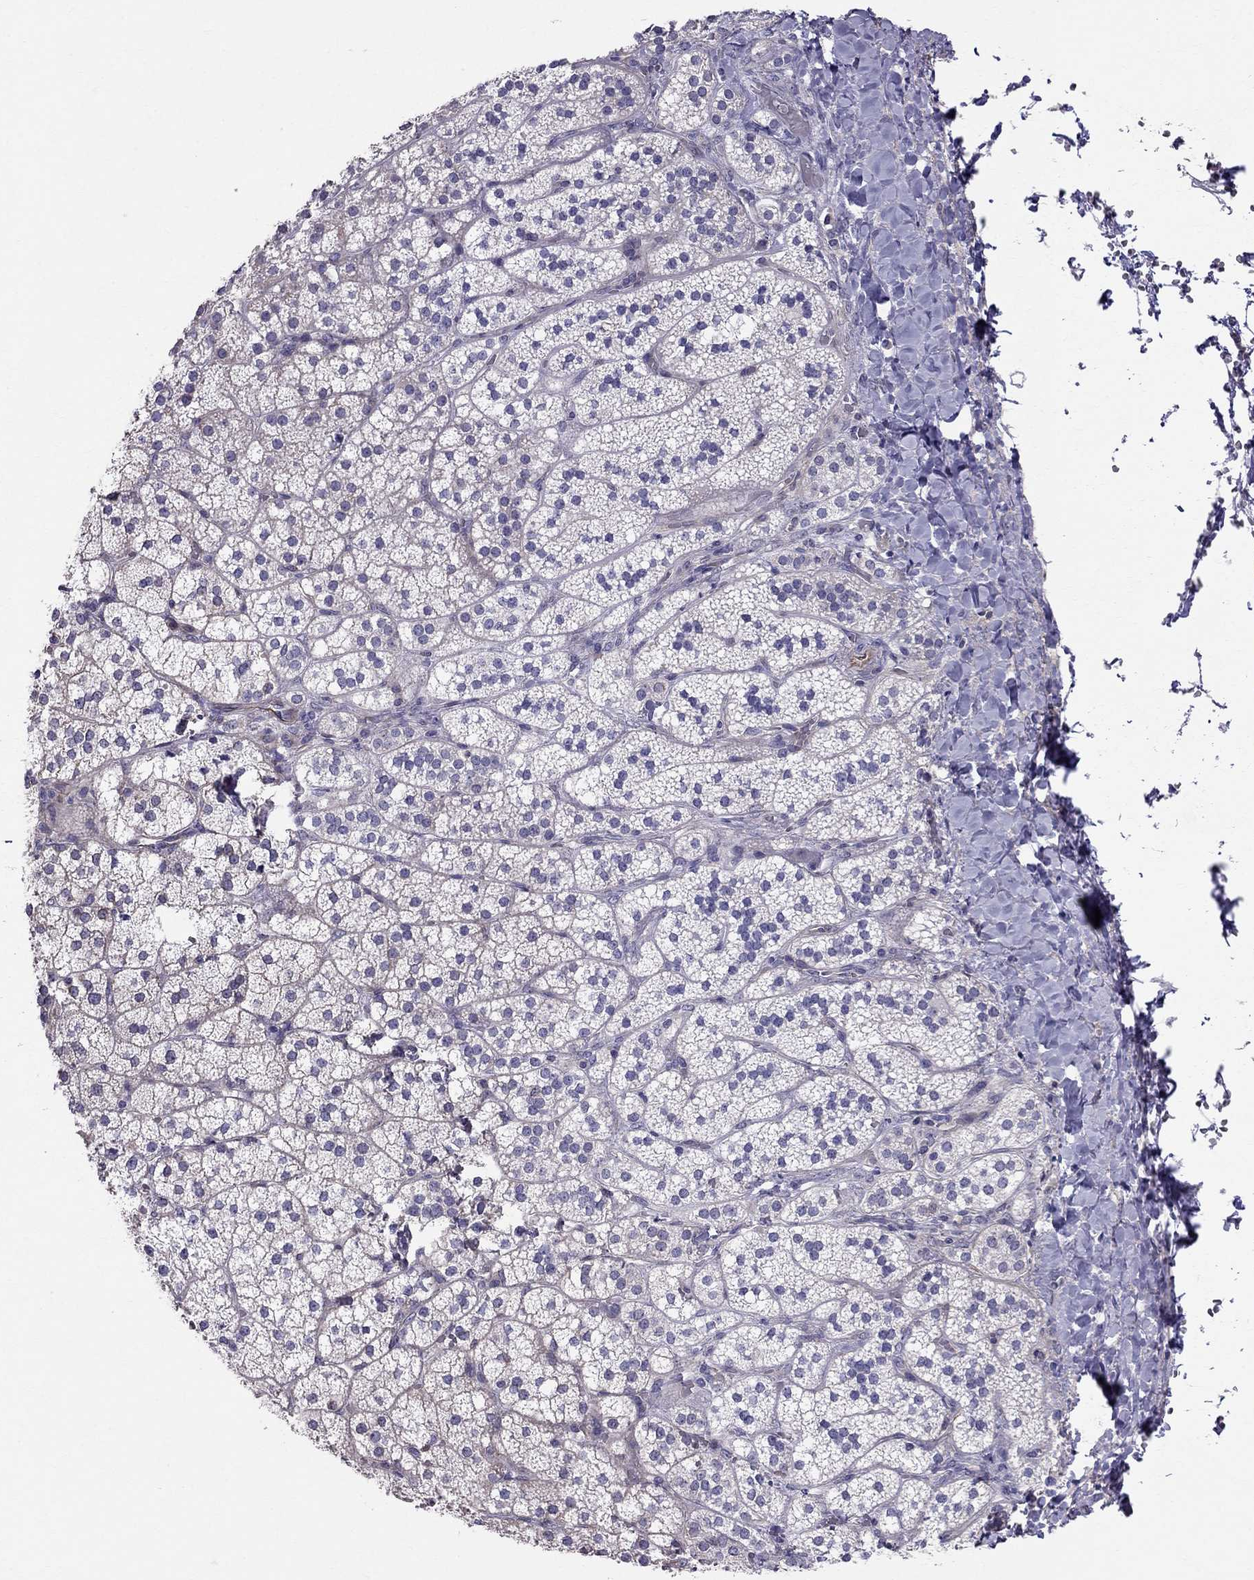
{"staining": {"intensity": "negative", "quantity": "none", "location": "none"}, "tissue": "adrenal gland", "cell_type": "Glandular cells", "image_type": "normal", "snomed": [{"axis": "morphology", "description": "Normal tissue, NOS"}, {"axis": "topography", "description": "Adrenal gland"}], "caption": "A high-resolution micrograph shows immunohistochemistry (IHC) staining of unremarkable adrenal gland, which demonstrates no significant staining in glandular cells.", "gene": "ENOX1", "patient": {"sex": "male", "age": 53}}